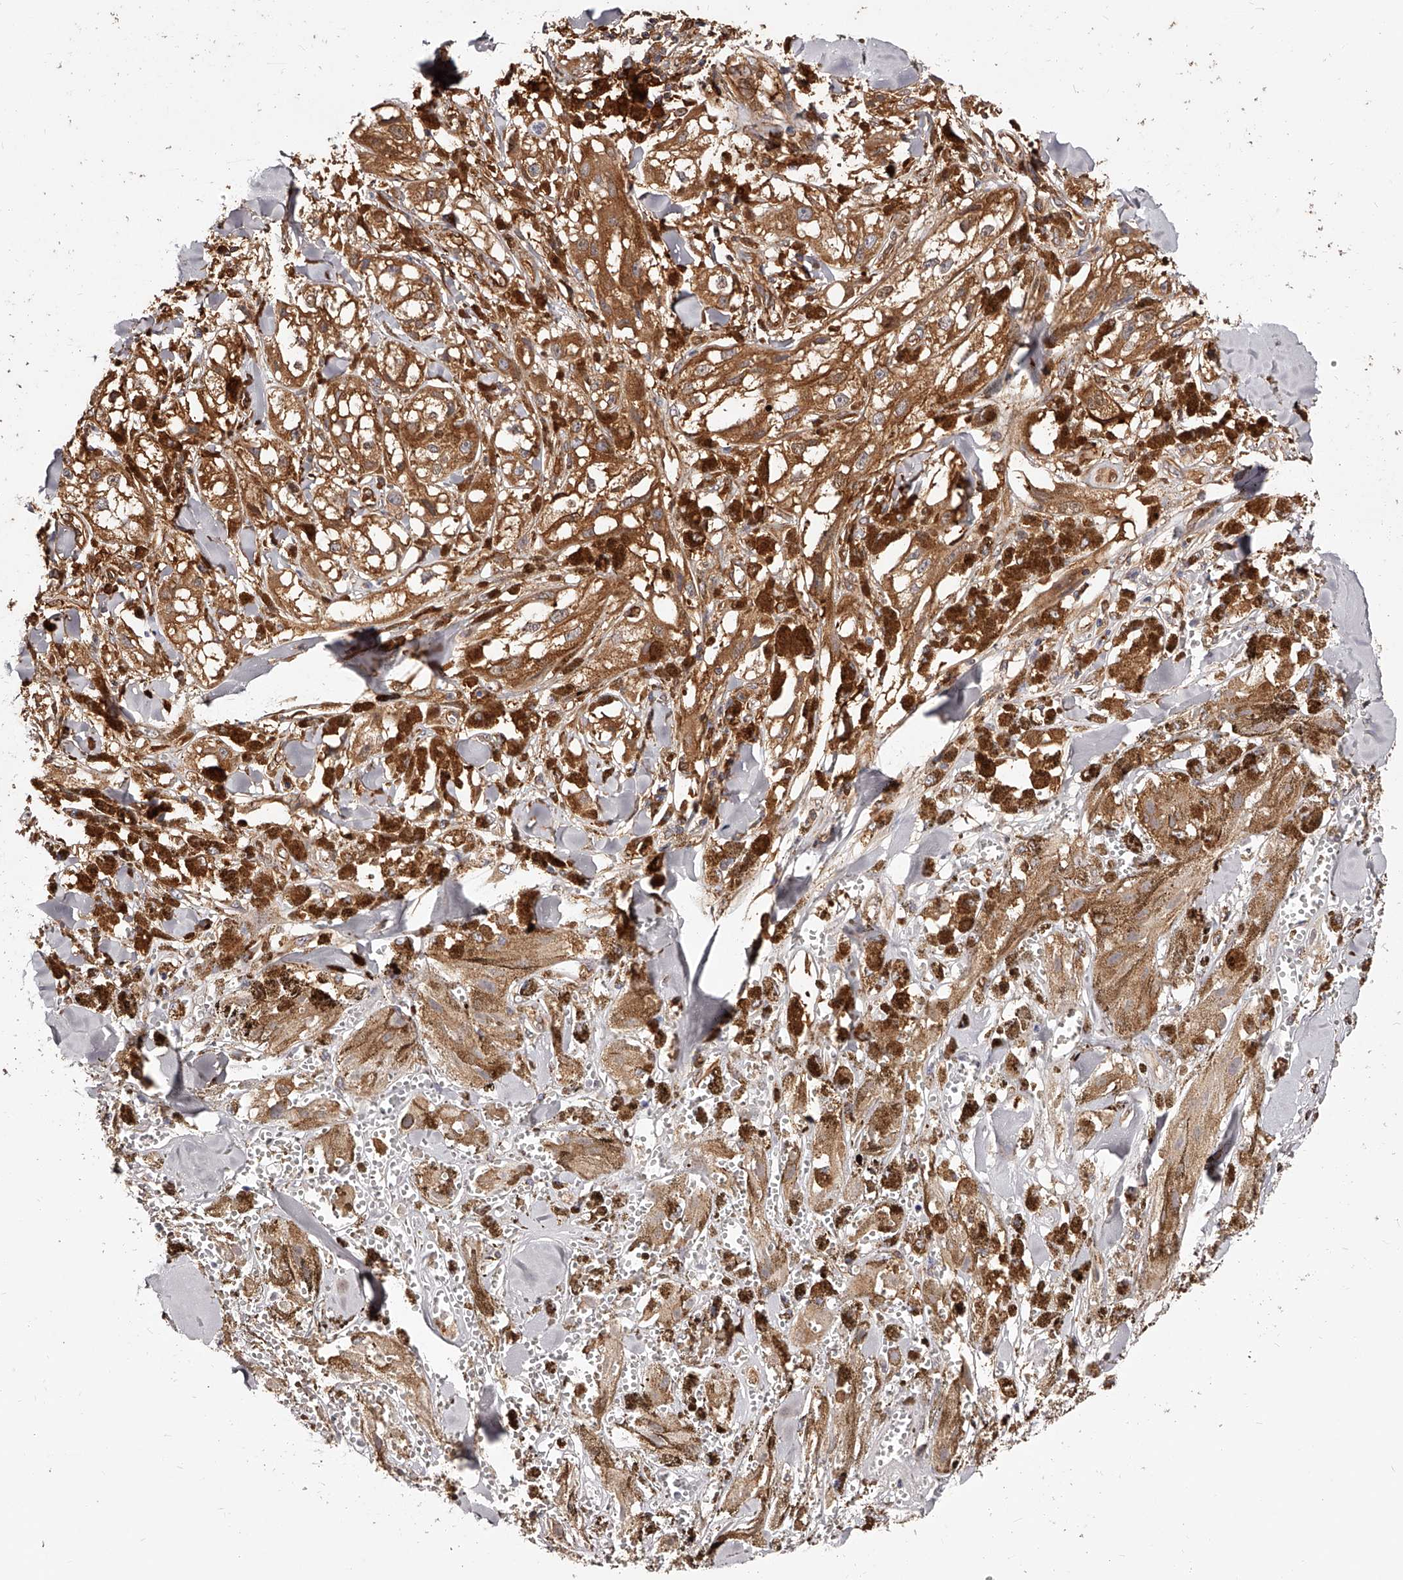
{"staining": {"intensity": "moderate", "quantity": ">75%", "location": "cytoplasmic/membranous"}, "tissue": "melanoma", "cell_type": "Tumor cells", "image_type": "cancer", "snomed": [{"axis": "morphology", "description": "Malignant melanoma, NOS"}, {"axis": "topography", "description": "Skin"}], "caption": "Tumor cells demonstrate medium levels of moderate cytoplasmic/membranous staining in about >75% of cells in malignant melanoma.", "gene": "LAP3", "patient": {"sex": "male", "age": 88}}